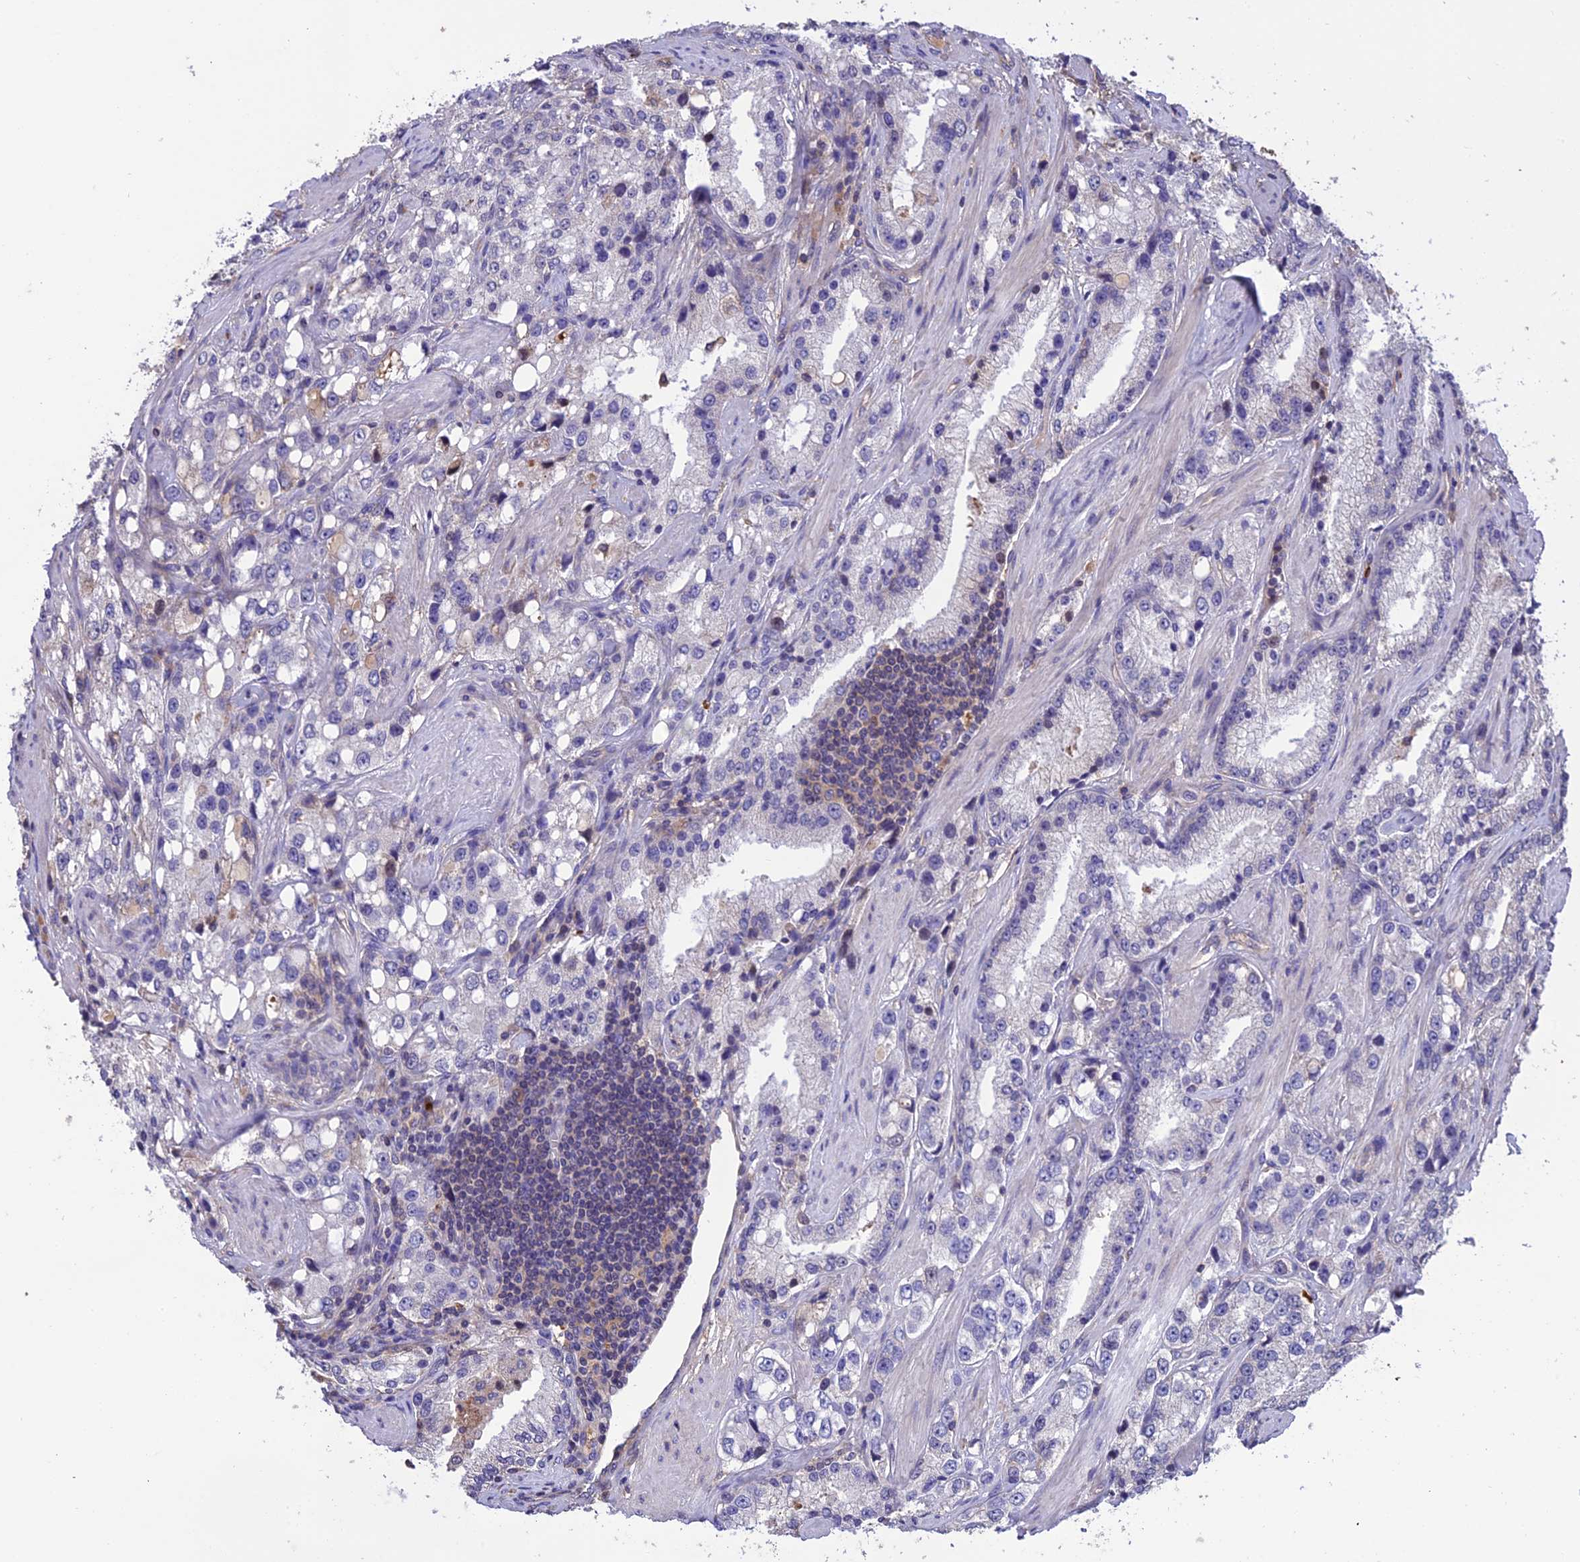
{"staining": {"intensity": "negative", "quantity": "none", "location": "none"}, "tissue": "prostate cancer", "cell_type": "Tumor cells", "image_type": "cancer", "snomed": [{"axis": "morphology", "description": "Adenocarcinoma, High grade"}, {"axis": "topography", "description": "Prostate"}], "caption": "A photomicrograph of prostate cancer (high-grade adenocarcinoma) stained for a protein demonstrates no brown staining in tumor cells. (Stains: DAB (3,3'-diaminobenzidine) IHC with hematoxylin counter stain, Microscopy: brightfield microscopy at high magnification).", "gene": "MIOS", "patient": {"sex": "male", "age": 66}}